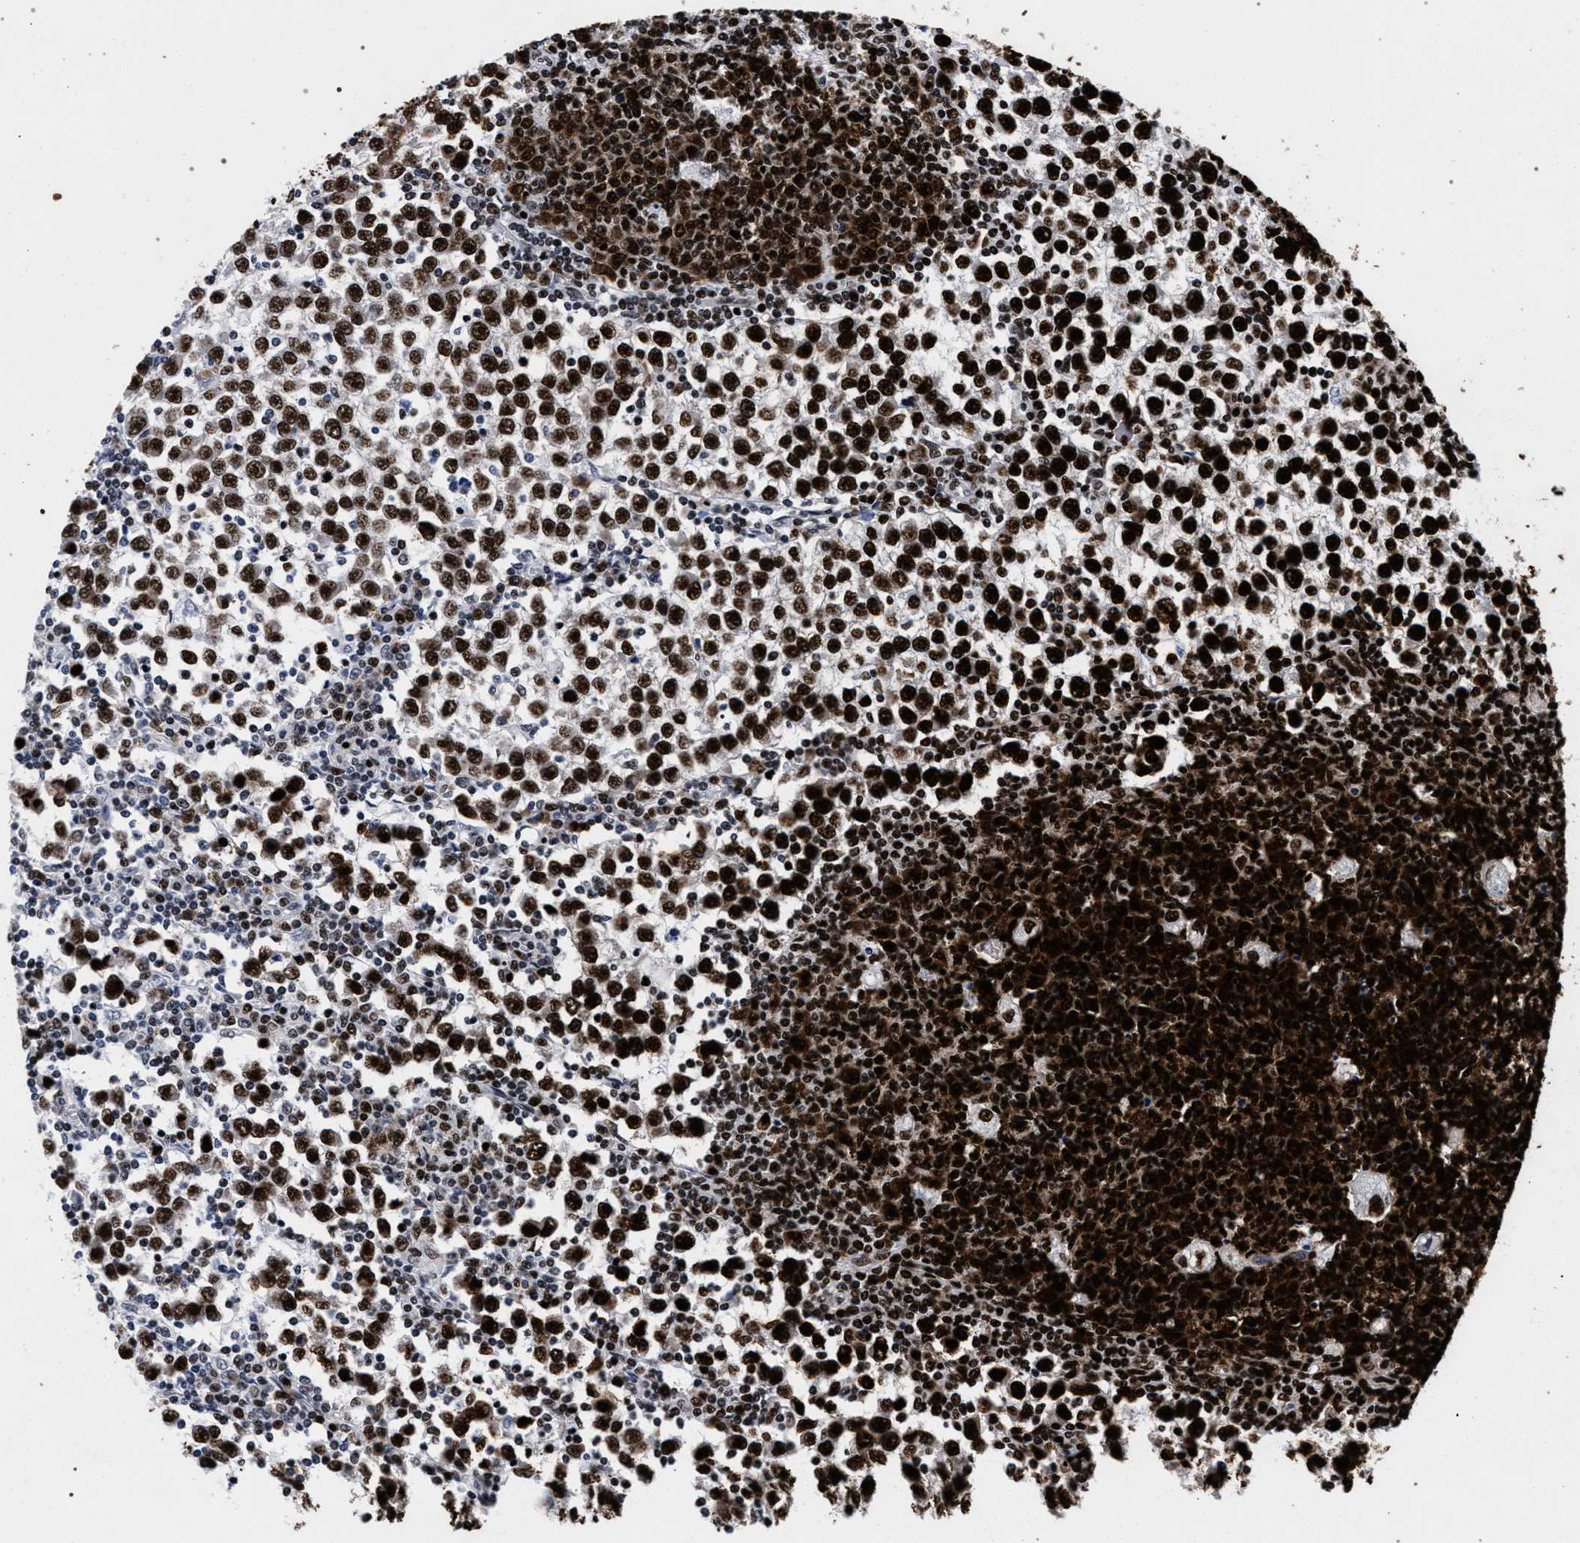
{"staining": {"intensity": "strong", "quantity": ">75%", "location": "nuclear"}, "tissue": "testis cancer", "cell_type": "Tumor cells", "image_type": "cancer", "snomed": [{"axis": "morphology", "description": "Seminoma, NOS"}, {"axis": "topography", "description": "Testis"}], "caption": "Human seminoma (testis) stained for a protein (brown) reveals strong nuclear positive positivity in about >75% of tumor cells.", "gene": "HNRNPA1", "patient": {"sex": "male", "age": 65}}